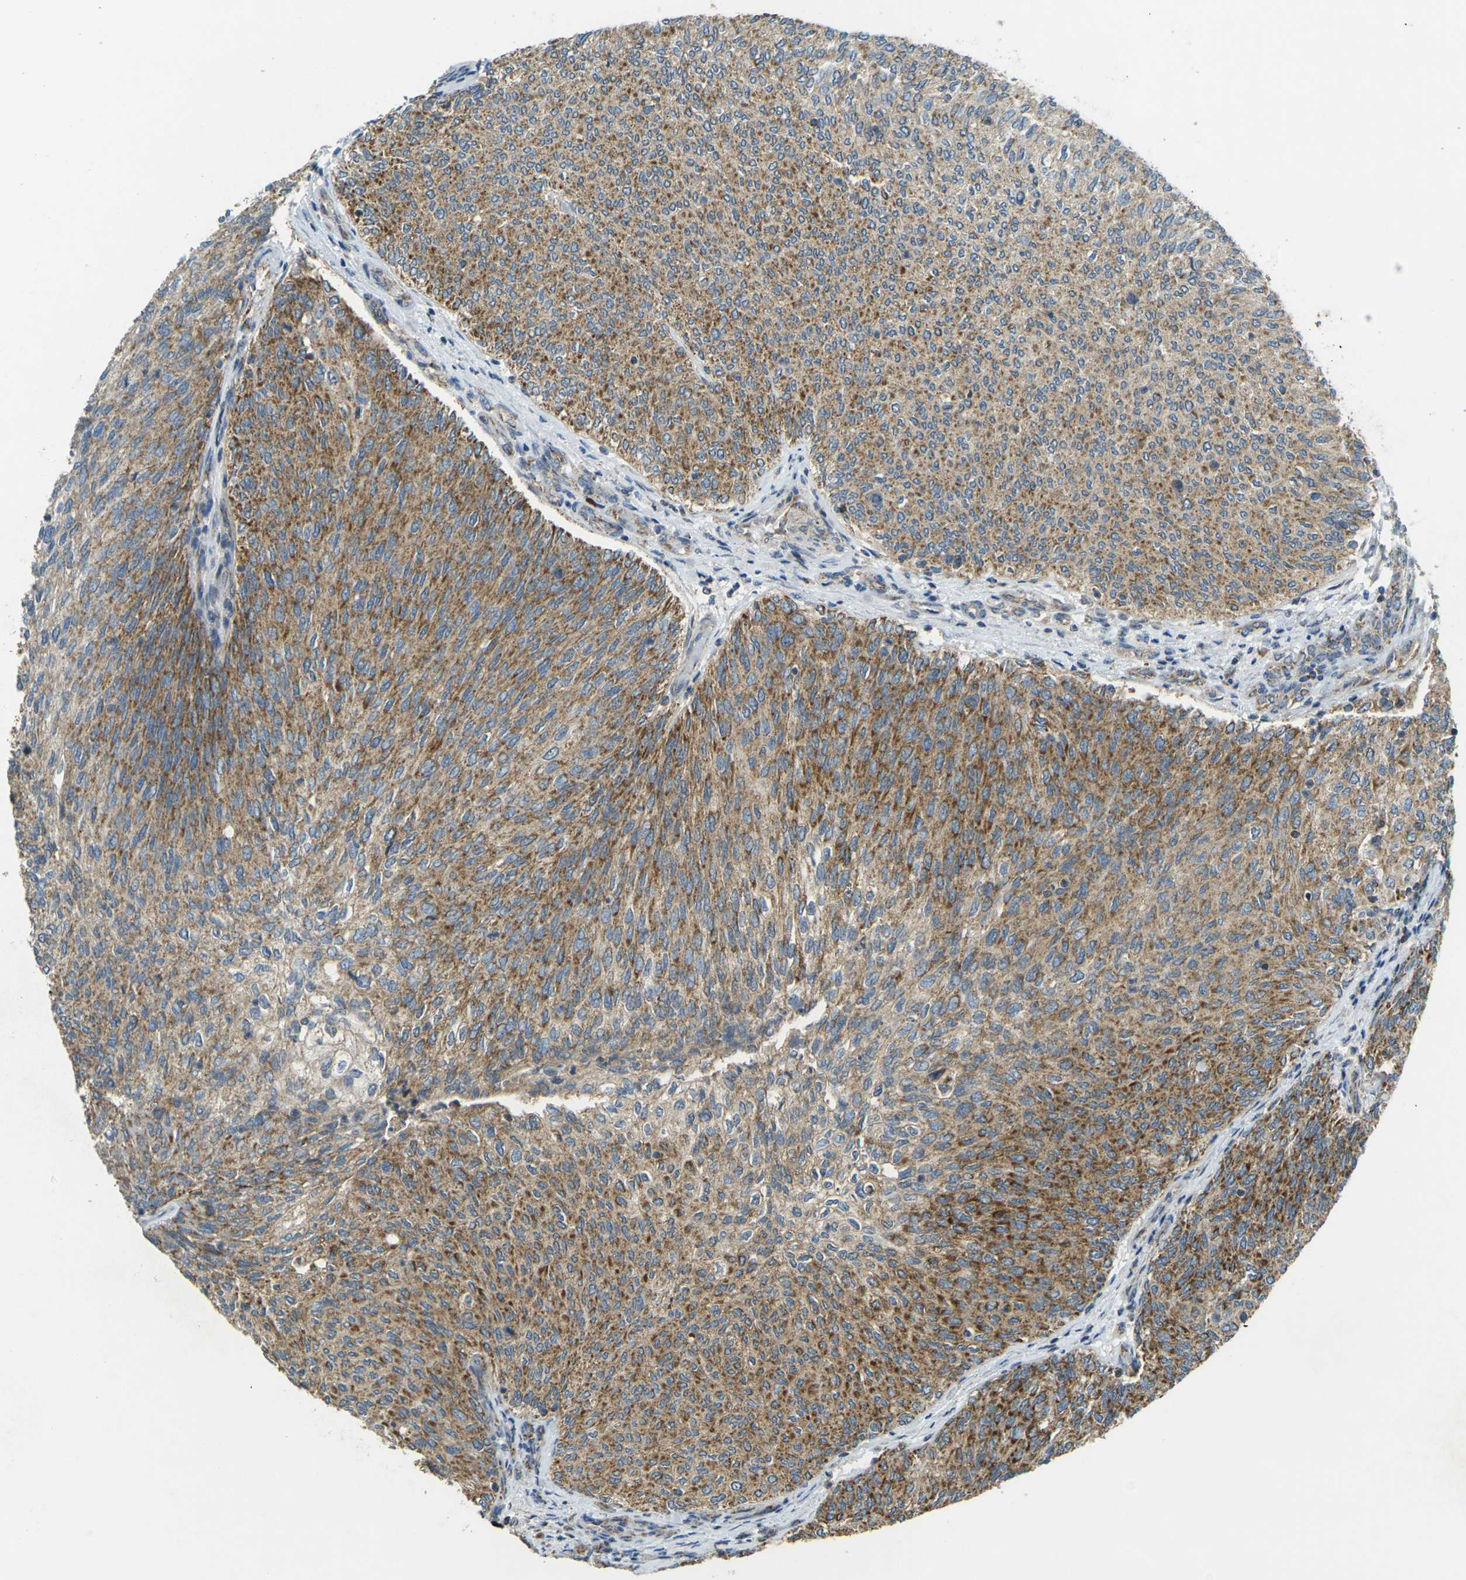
{"staining": {"intensity": "moderate", "quantity": ">75%", "location": "cytoplasmic/membranous"}, "tissue": "urothelial cancer", "cell_type": "Tumor cells", "image_type": "cancer", "snomed": [{"axis": "morphology", "description": "Urothelial carcinoma, Low grade"}, {"axis": "topography", "description": "Urinary bladder"}], "caption": "Immunohistochemistry (IHC) staining of low-grade urothelial carcinoma, which displays medium levels of moderate cytoplasmic/membranous staining in approximately >75% of tumor cells indicating moderate cytoplasmic/membranous protein staining. The staining was performed using DAB (brown) for protein detection and nuclei were counterstained in hematoxylin (blue).", "gene": "IGF1R", "patient": {"sex": "female", "age": 79}}